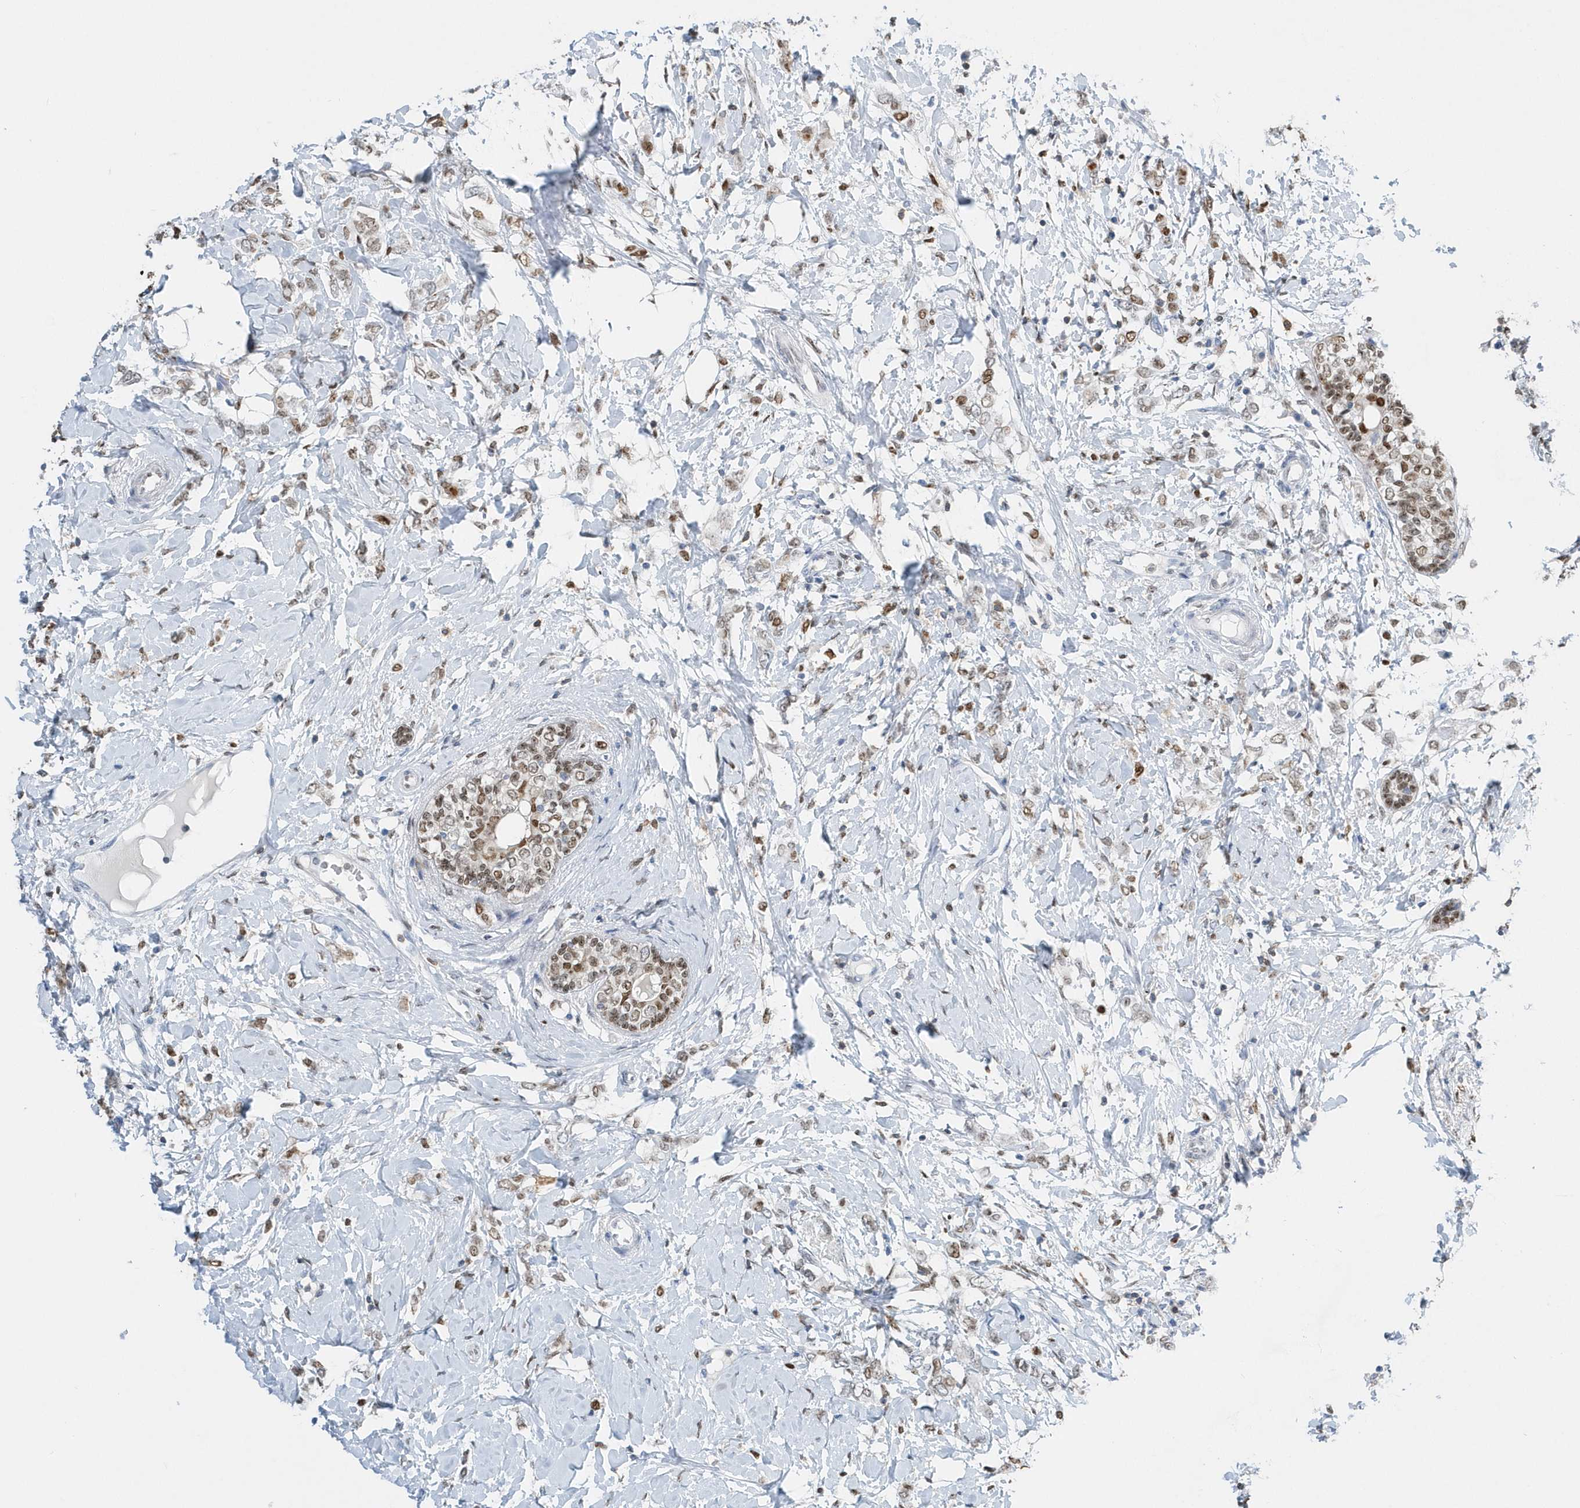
{"staining": {"intensity": "moderate", "quantity": ">75%", "location": "nuclear"}, "tissue": "breast cancer", "cell_type": "Tumor cells", "image_type": "cancer", "snomed": [{"axis": "morphology", "description": "Normal tissue, NOS"}, {"axis": "morphology", "description": "Lobular carcinoma"}, {"axis": "topography", "description": "Breast"}], "caption": "DAB (3,3'-diaminobenzidine) immunohistochemical staining of breast lobular carcinoma demonstrates moderate nuclear protein staining in about >75% of tumor cells. (DAB = brown stain, brightfield microscopy at high magnification).", "gene": "MACROH2A2", "patient": {"sex": "female", "age": 47}}